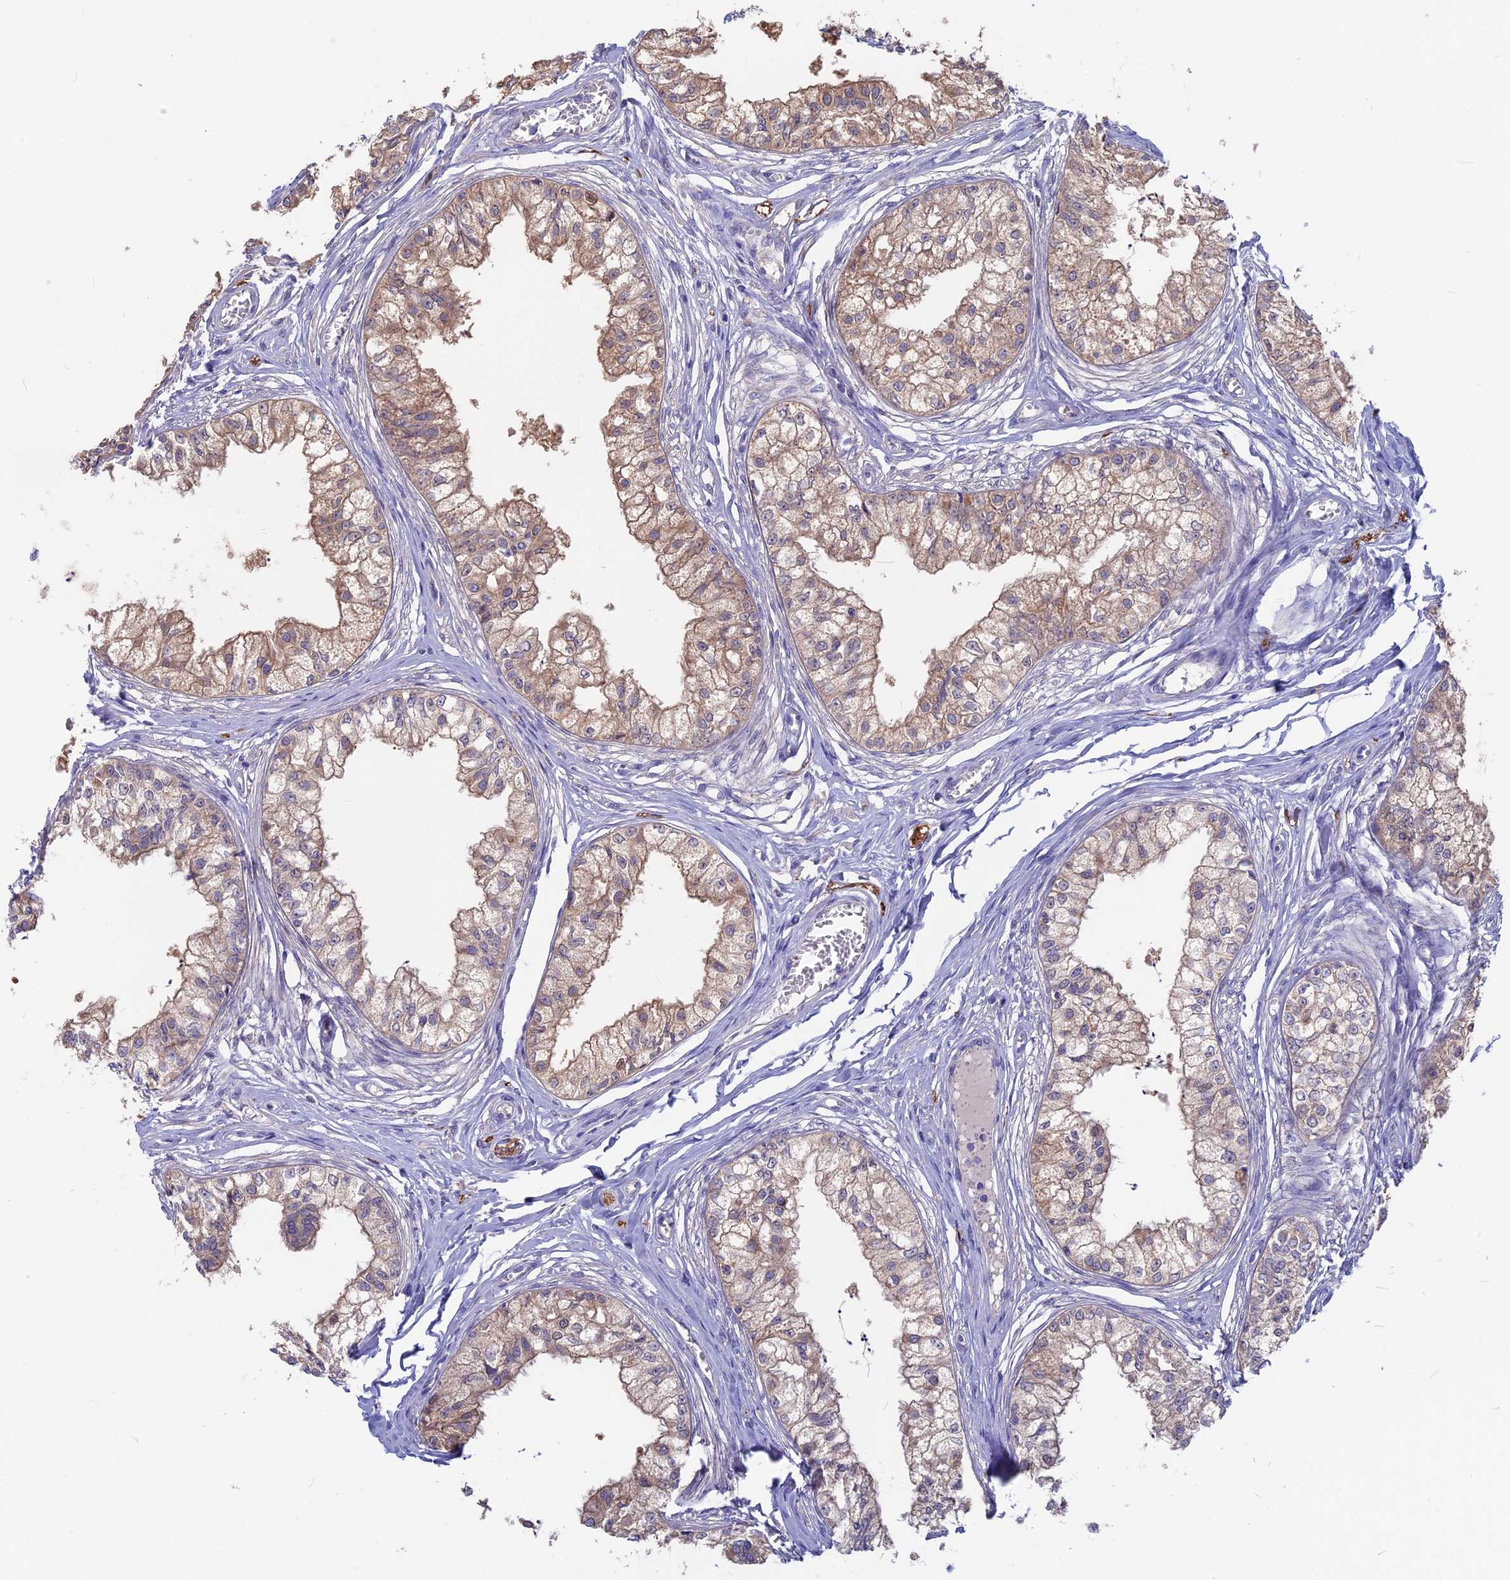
{"staining": {"intensity": "moderate", "quantity": "25%-75%", "location": "cytoplasmic/membranous"}, "tissue": "epididymis", "cell_type": "Glandular cells", "image_type": "normal", "snomed": [{"axis": "morphology", "description": "Normal tissue, NOS"}, {"axis": "topography", "description": "Epididymis"}], "caption": "Immunohistochemical staining of unremarkable epididymis reveals 25%-75% levels of moderate cytoplasmic/membranous protein positivity in approximately 25%-75% of glandular cells.", "gene": "SNAP91", "patient": {"sex": "male", "age": 79}}